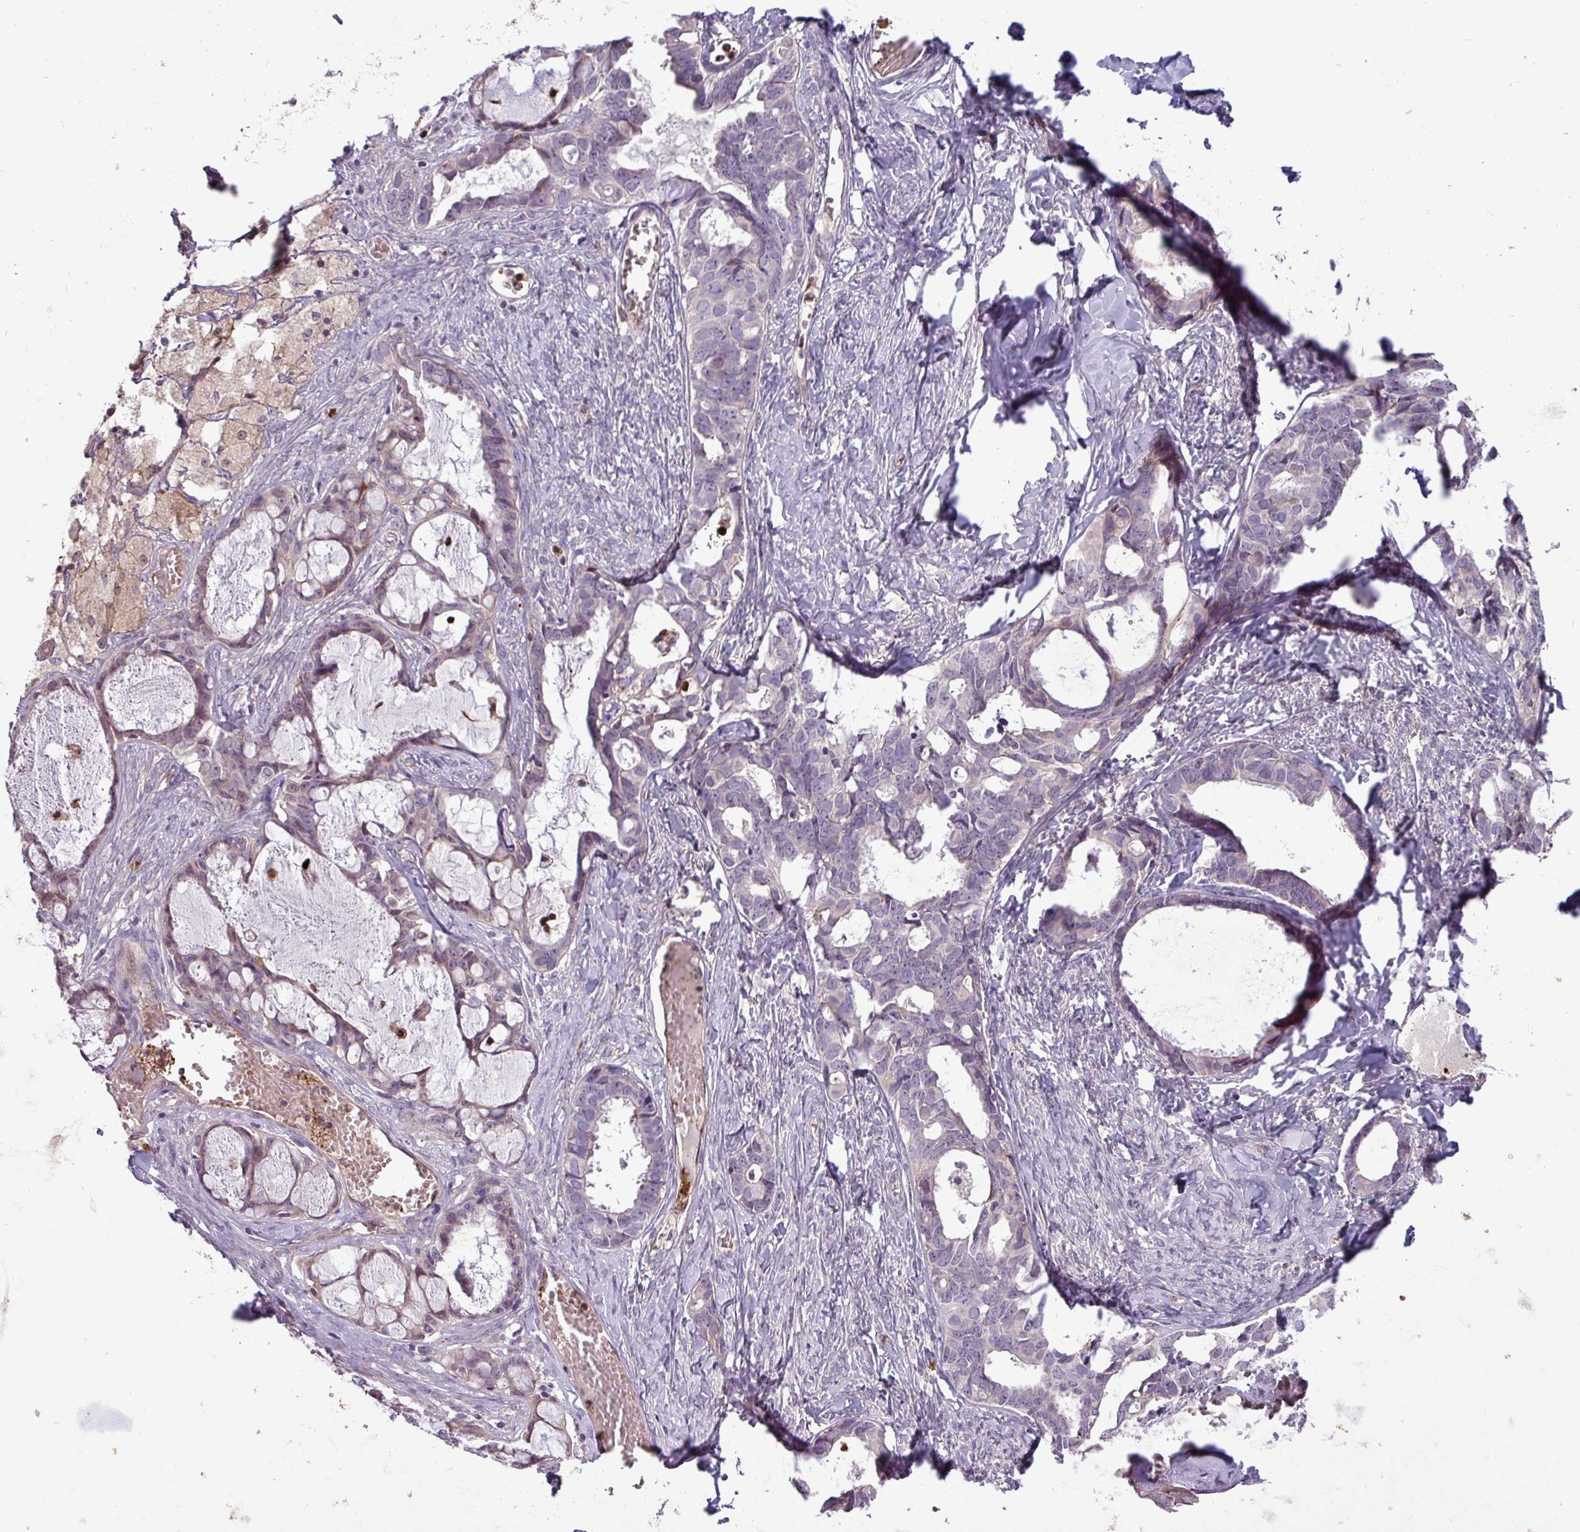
{"staining": {"intensity": "weak", "quantity": "<25%", "location": "cytoplasmic/membranous"}, "tissue": "ovarian cancer", "cell_type": "Tumor cells", "image_type": "cancer", "snomed": [{"axis": "morphology", "description": "Cystadenocarcinoma, serous, NOS"}, {"axis": "topography", "description": "Ovary"}], "caption": "Ovarian cancer was stained to show a protein in brown. There is no significant expression in tumor cells.", "gene": "SEC61G", "patient": {"sex": "female", "age": 69}}